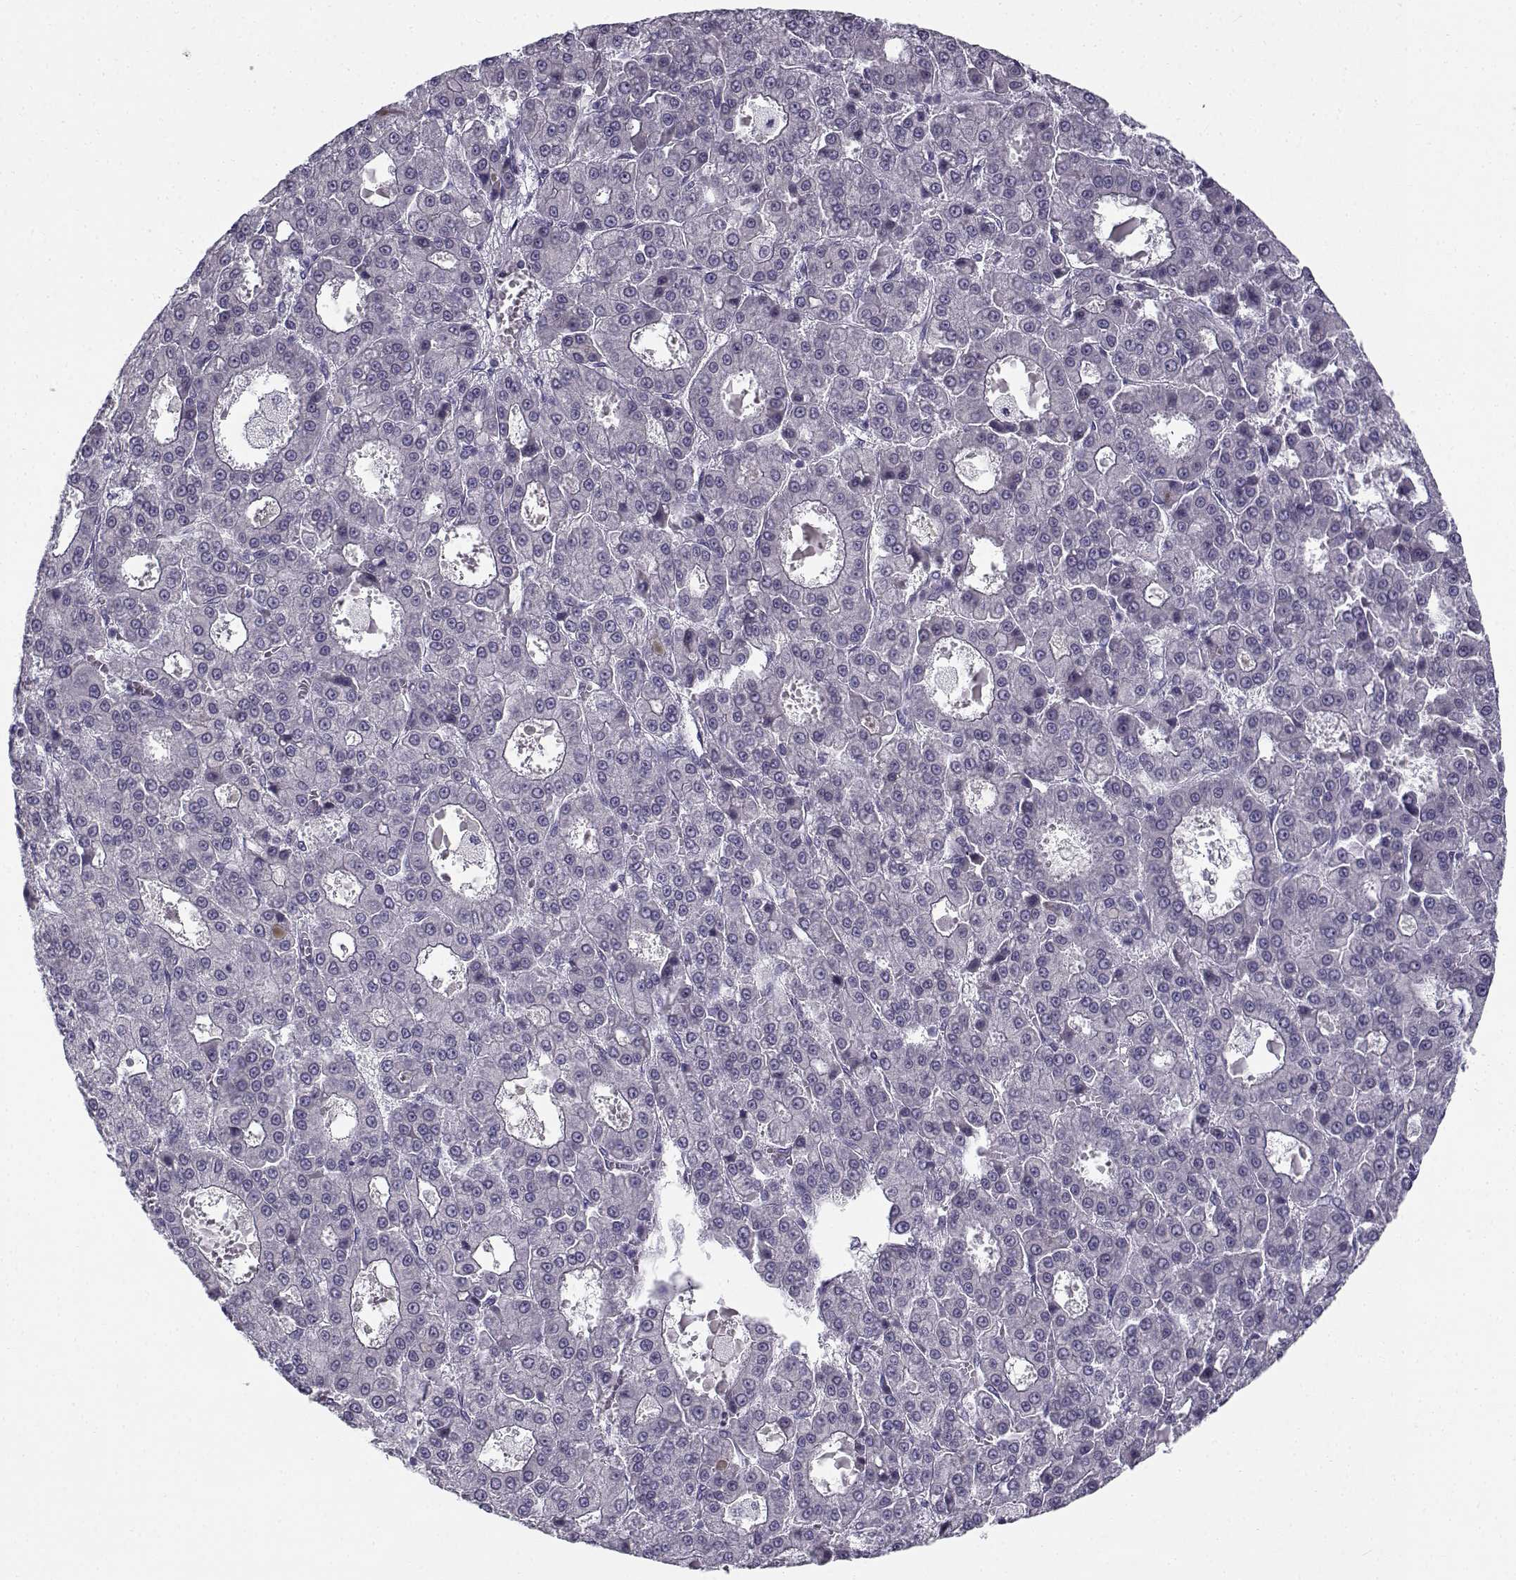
{"staining": {"intensity": "negative", "quantity": "none", "location": "none"}, "tissue": "liver cancer", "cell_type": "Tumor cells", "image_type": "cancer", "snomed": [{"axis": "morphology", "description": "Carcinoma, Hepatocellular, NOS"}, {"axis": "topography", "description": "Liver"}], "caption": "A high-resolution histopathology image shows IHC staining of liver cancer, which reveals no significant staining in tumor cells. (Stains: DAB (3,3'-diaminobenzidine) immunohistochemistry with hematoxylin counter stain, Microscopy: brightfield microscopy at high magnification).", "gene": "CREB3L3", "patient": {"sex": "male", "age": 70}}